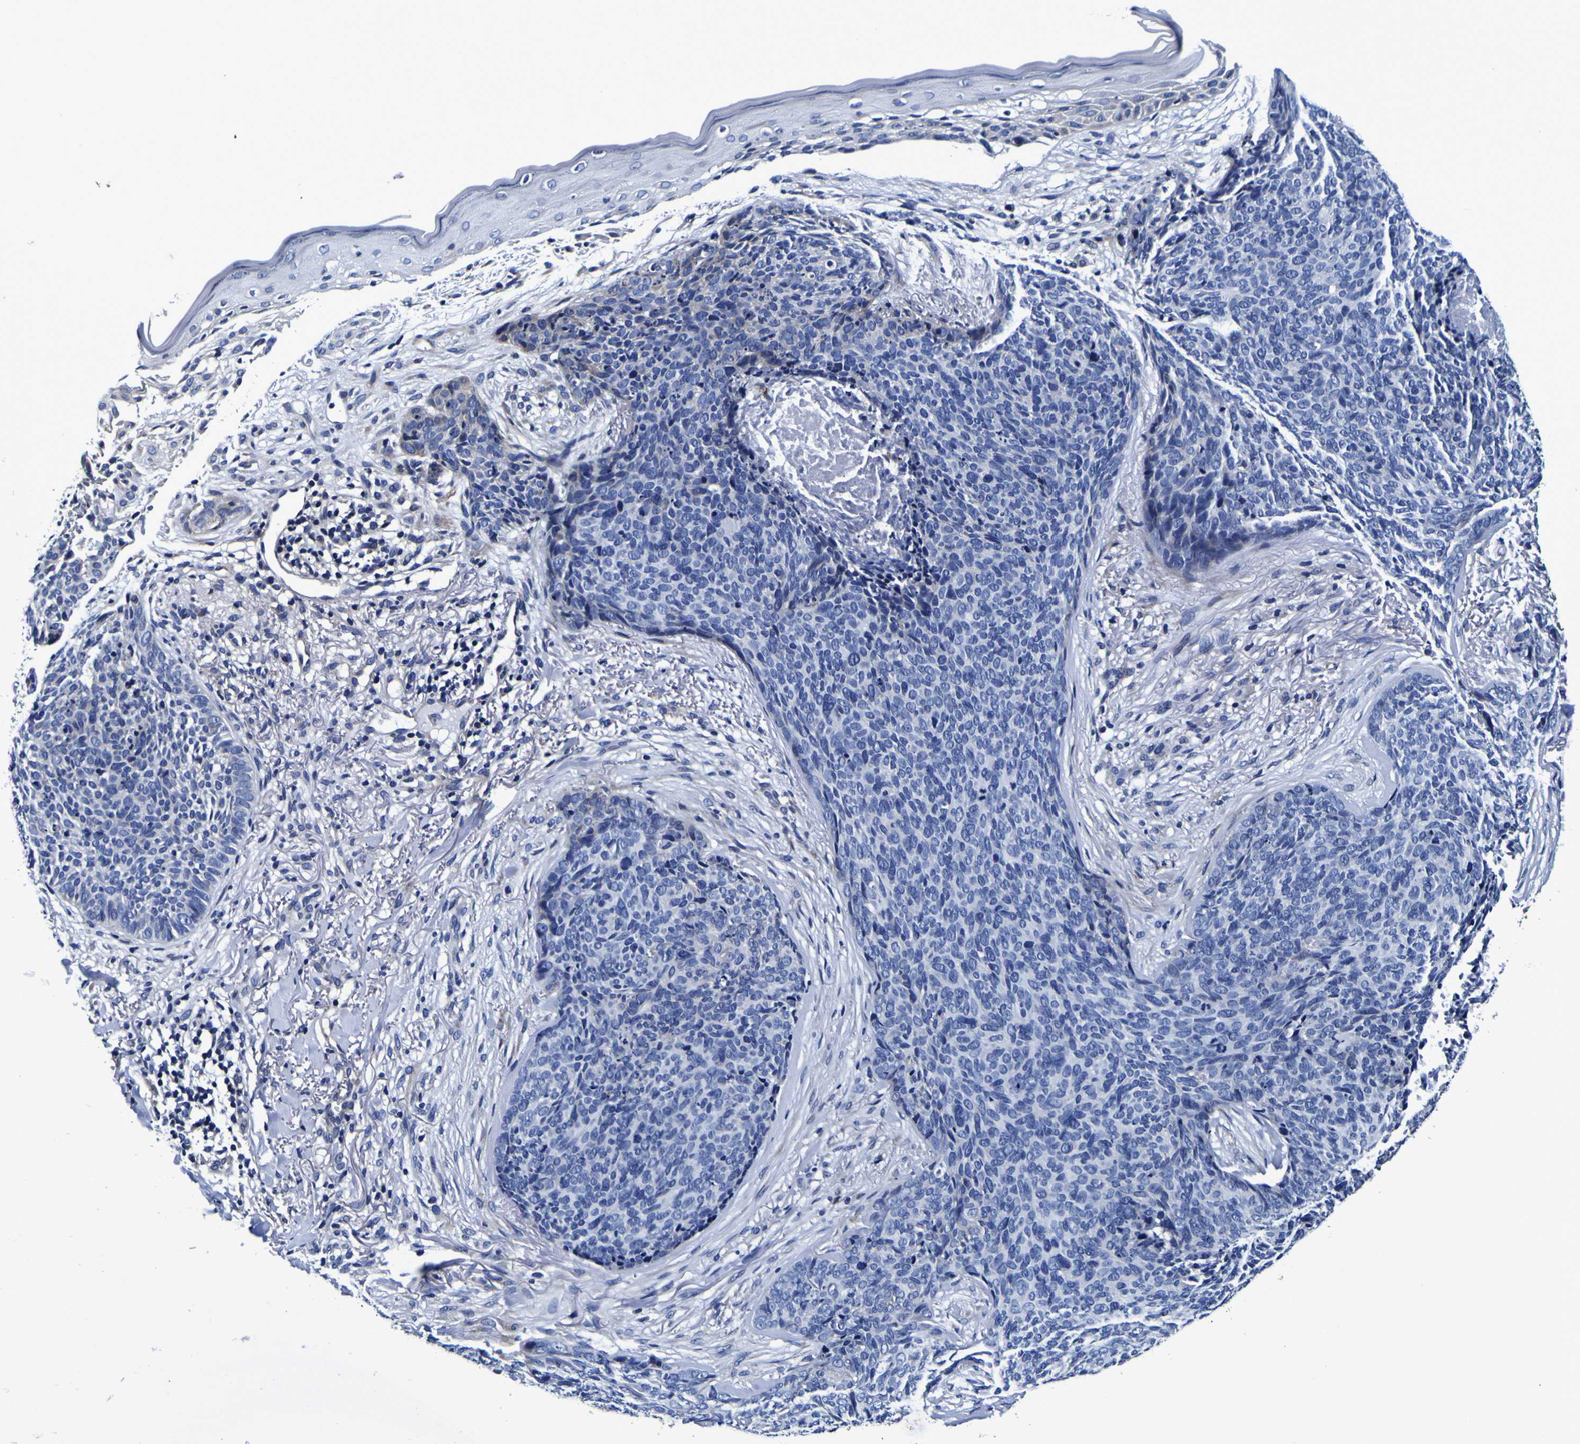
{"staining": {"intensity": "negative", "quantity": "none", "location": "none"}, "tissue": "skin cancer", "cell_type": "Tumor cells", "image_type": "cancer", "snomed": [{"axis": "morphology", "description": "Basal cell carcinoma"}, {"axis": "topography", "description": "Skin"}], "caption": "DAB immunohistochemical staining of human skin cancer (basal cell carcinoma) exhibits no significant staining in tumor cells. (DAB (3,3'-diaminobenzidine) immunohistochemistry, high magnification).", "gene": "PDLIM4", "patient": {"sex": "female", "age": 70}}